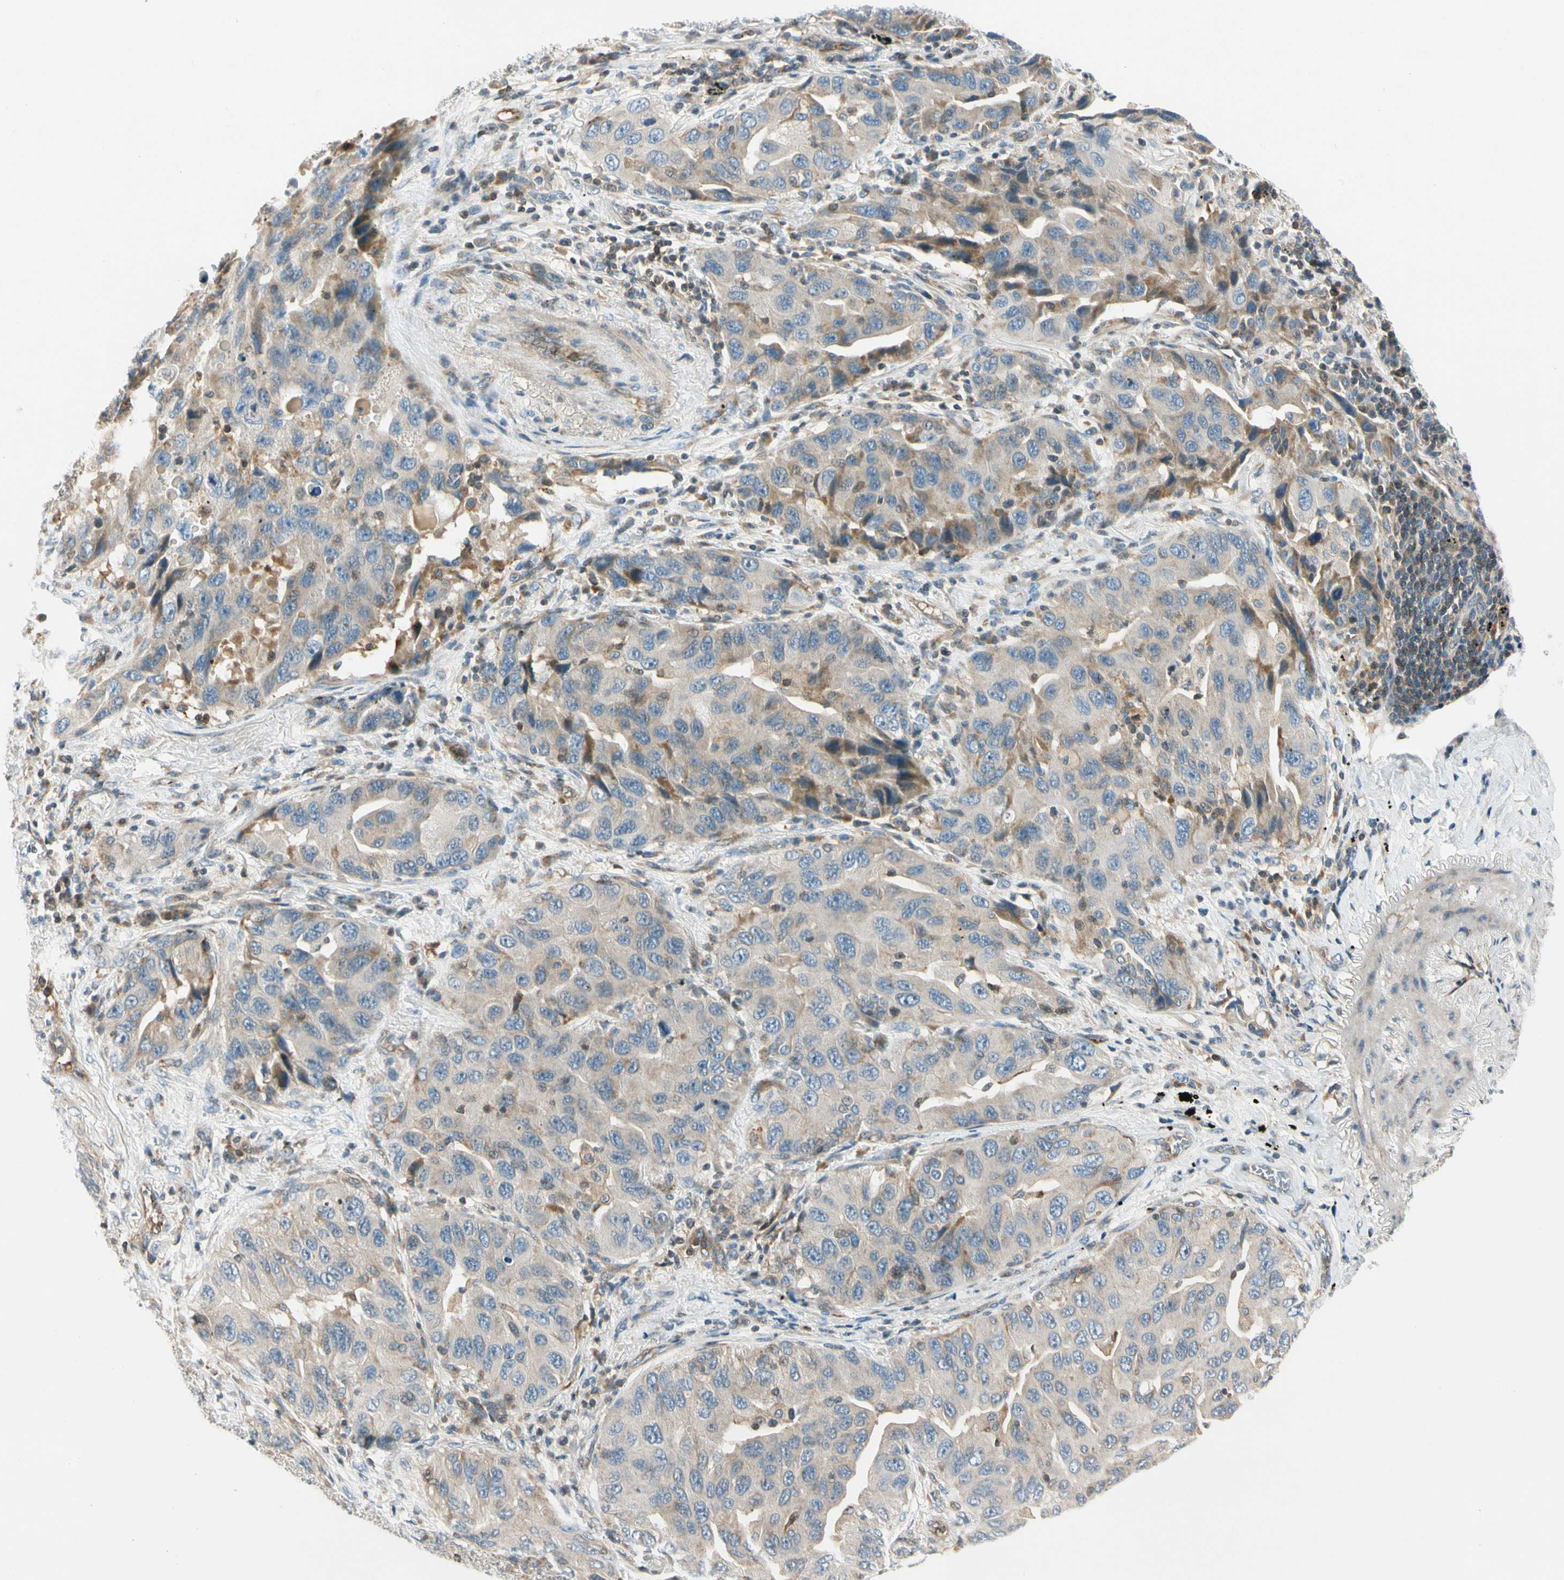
{"staining": {"intensity": "weak", "quantity": ">75%", "location": "cytoplasmic/membranous"}, "tissue": "lung cancer", "cell_type": "Tumor cells", "image_type": "cancer", "snomed": [{"axis": "morphology", "description": "Adenocarcinoma, NOS"}, {"axis": "topography", "description": "Lung"}], "caption": "Human lung adenocarcinoma stained with a protein marker displays weak staining in tumor cells.", "gene": "CDH6", "patient": {"sex": "female", "age": 65}}